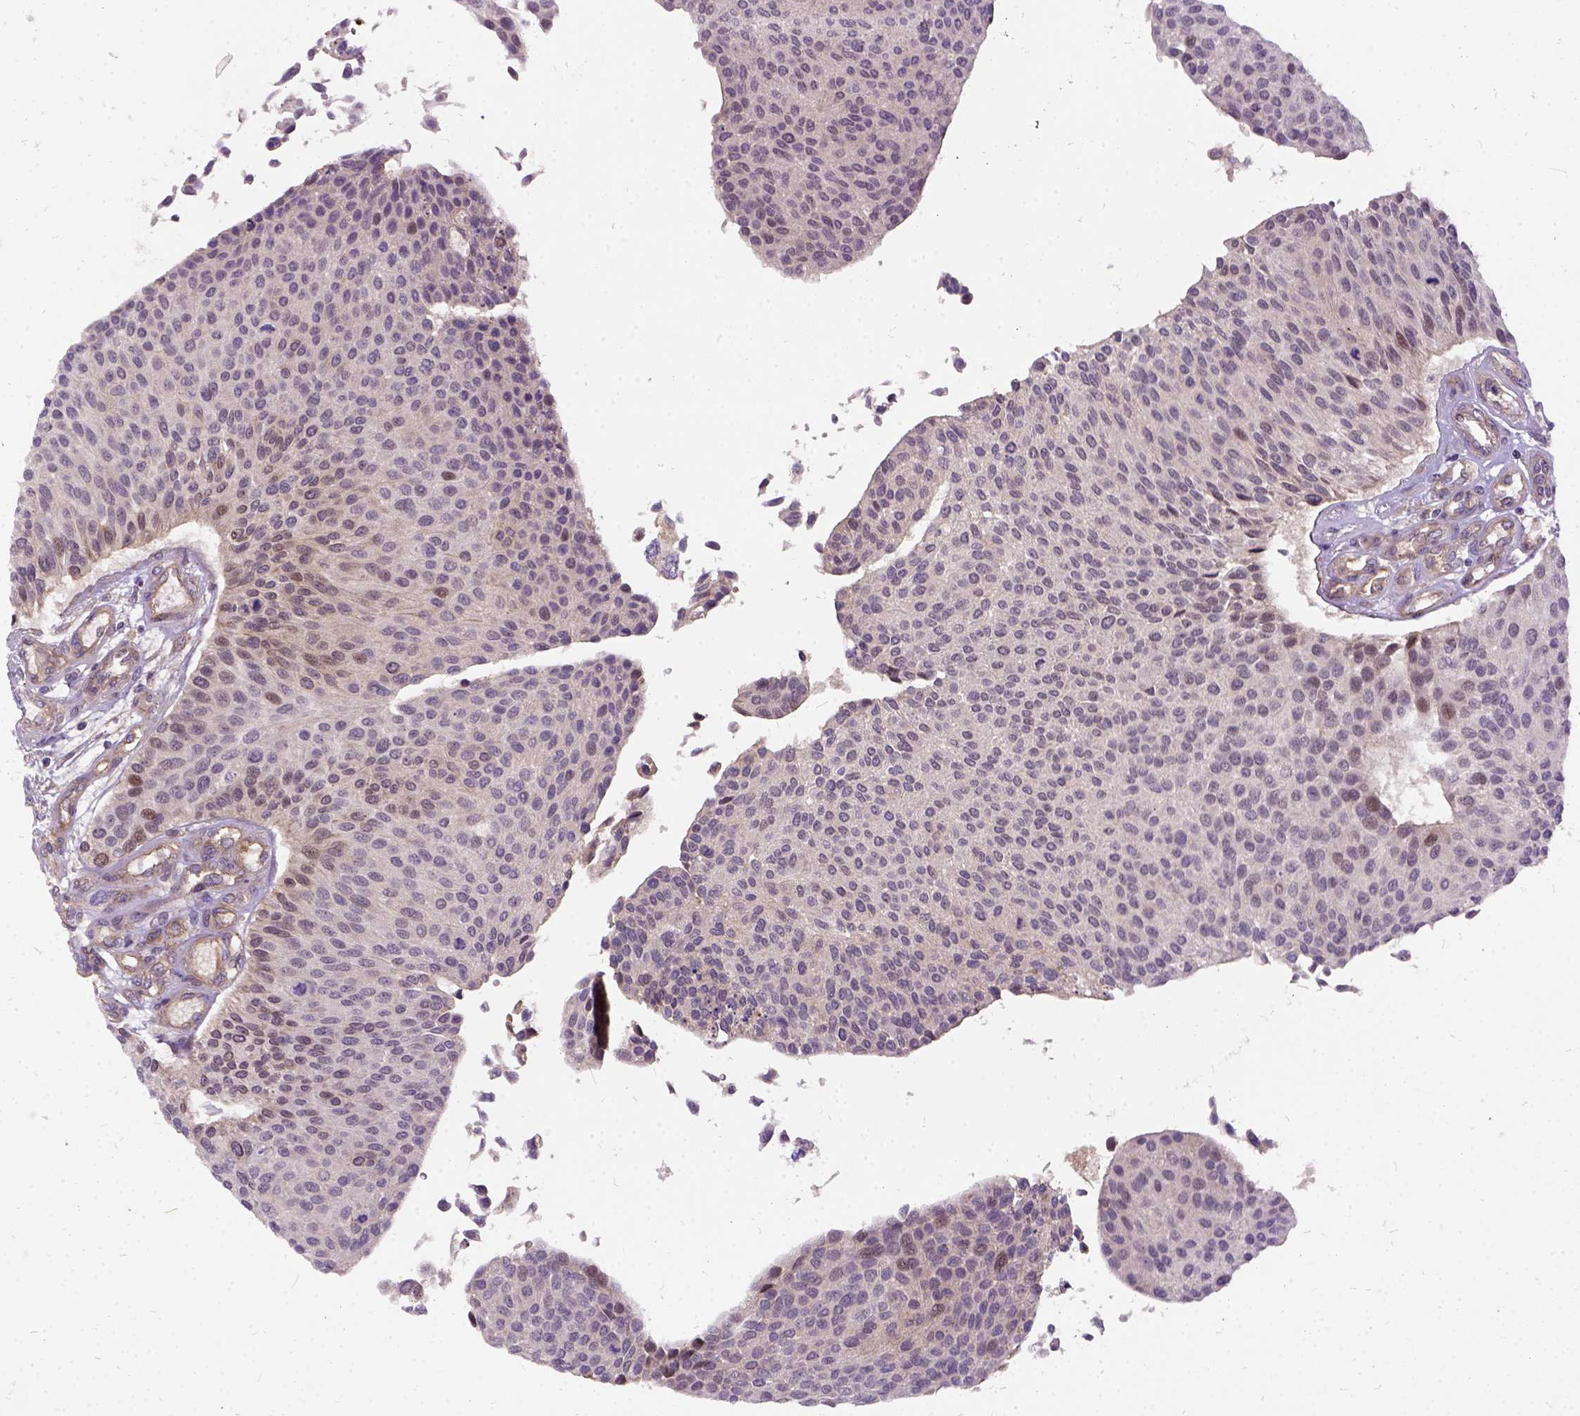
{"staining": {"intensity": "moderate", "quantity": "<25%", "location": "nuclear"}, "tissue": "urothelial cancer", "cell_type": "Tumor cells", "image_type": "cancer", "snomed": [{"axis": "morphology", "description": "Urothelial carcinoma, NOS"}, {"axis": "topography", "description": "Urinary bladder"}], "caption": "This is an image of immunohistochemistry (IHC) staining of transitional cell carcinoma, which shows moderate expression in the nuclear of tumor cells.", "gene": "ILRUN", "patient": {"sex": "male", "age": 55}}